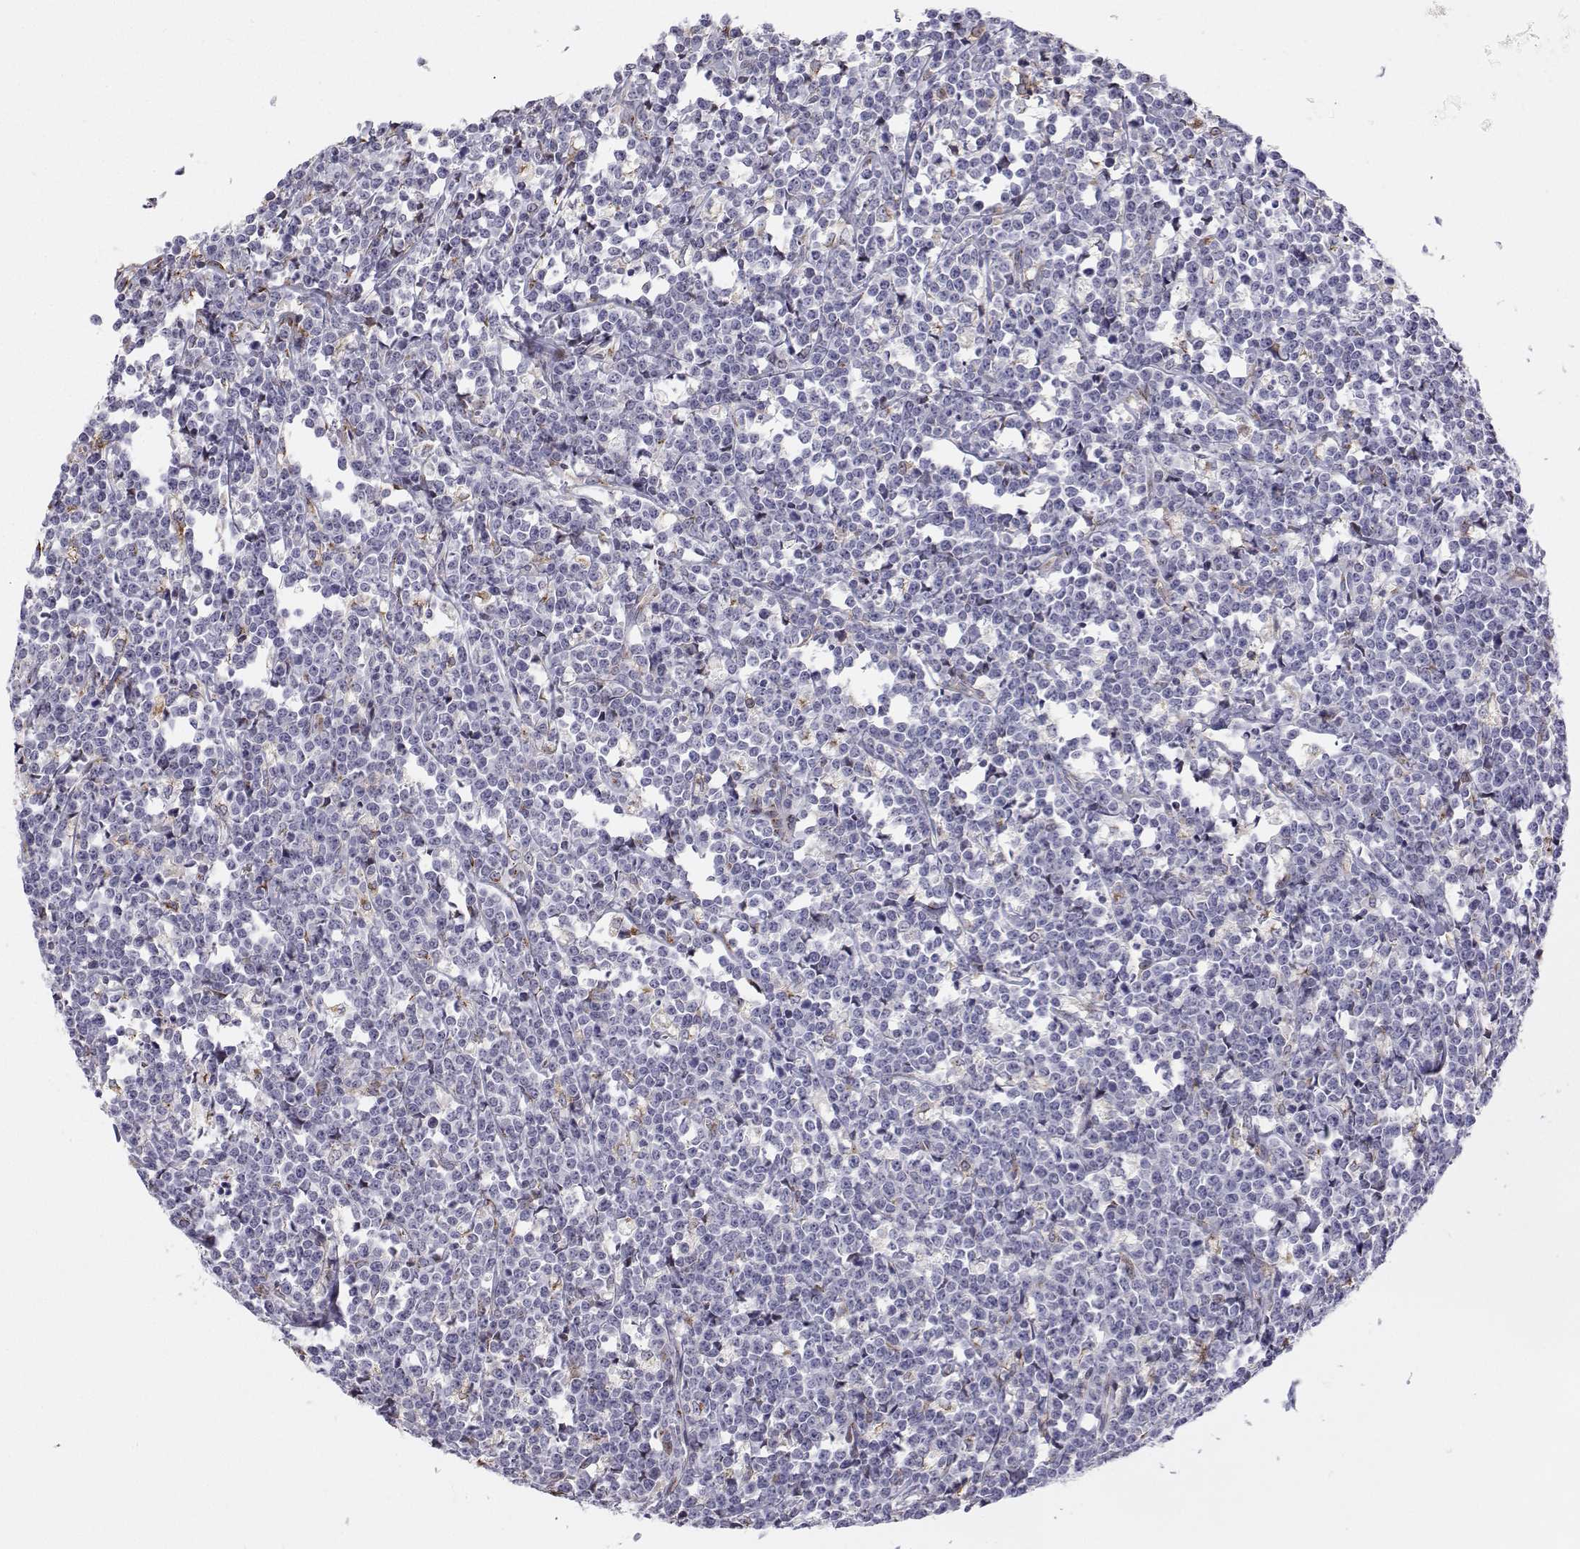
{"staining": {"intensity": "negative", "quantity": "none", "location": "none"}, "tissue": "lymphoma", "cell_type": "Tumor cells", "image_type": "cancer", "snomed": [{"axis": "morphology", "description": "Malignant lymphoma, non-Hodgkin's type, High grade"}, {"axis": "topography", "description": "Small intestine"}], "caption": "Immunohistochemistry (IHC) image of neoplastic tissue: lymphoma stained with DAB reveals no significant protein positivity in tumor cells. (IHC, brightfield microscopy, high magnification).", "gene": "STARD13", "patient": {"sex": "female", "age": 56}}